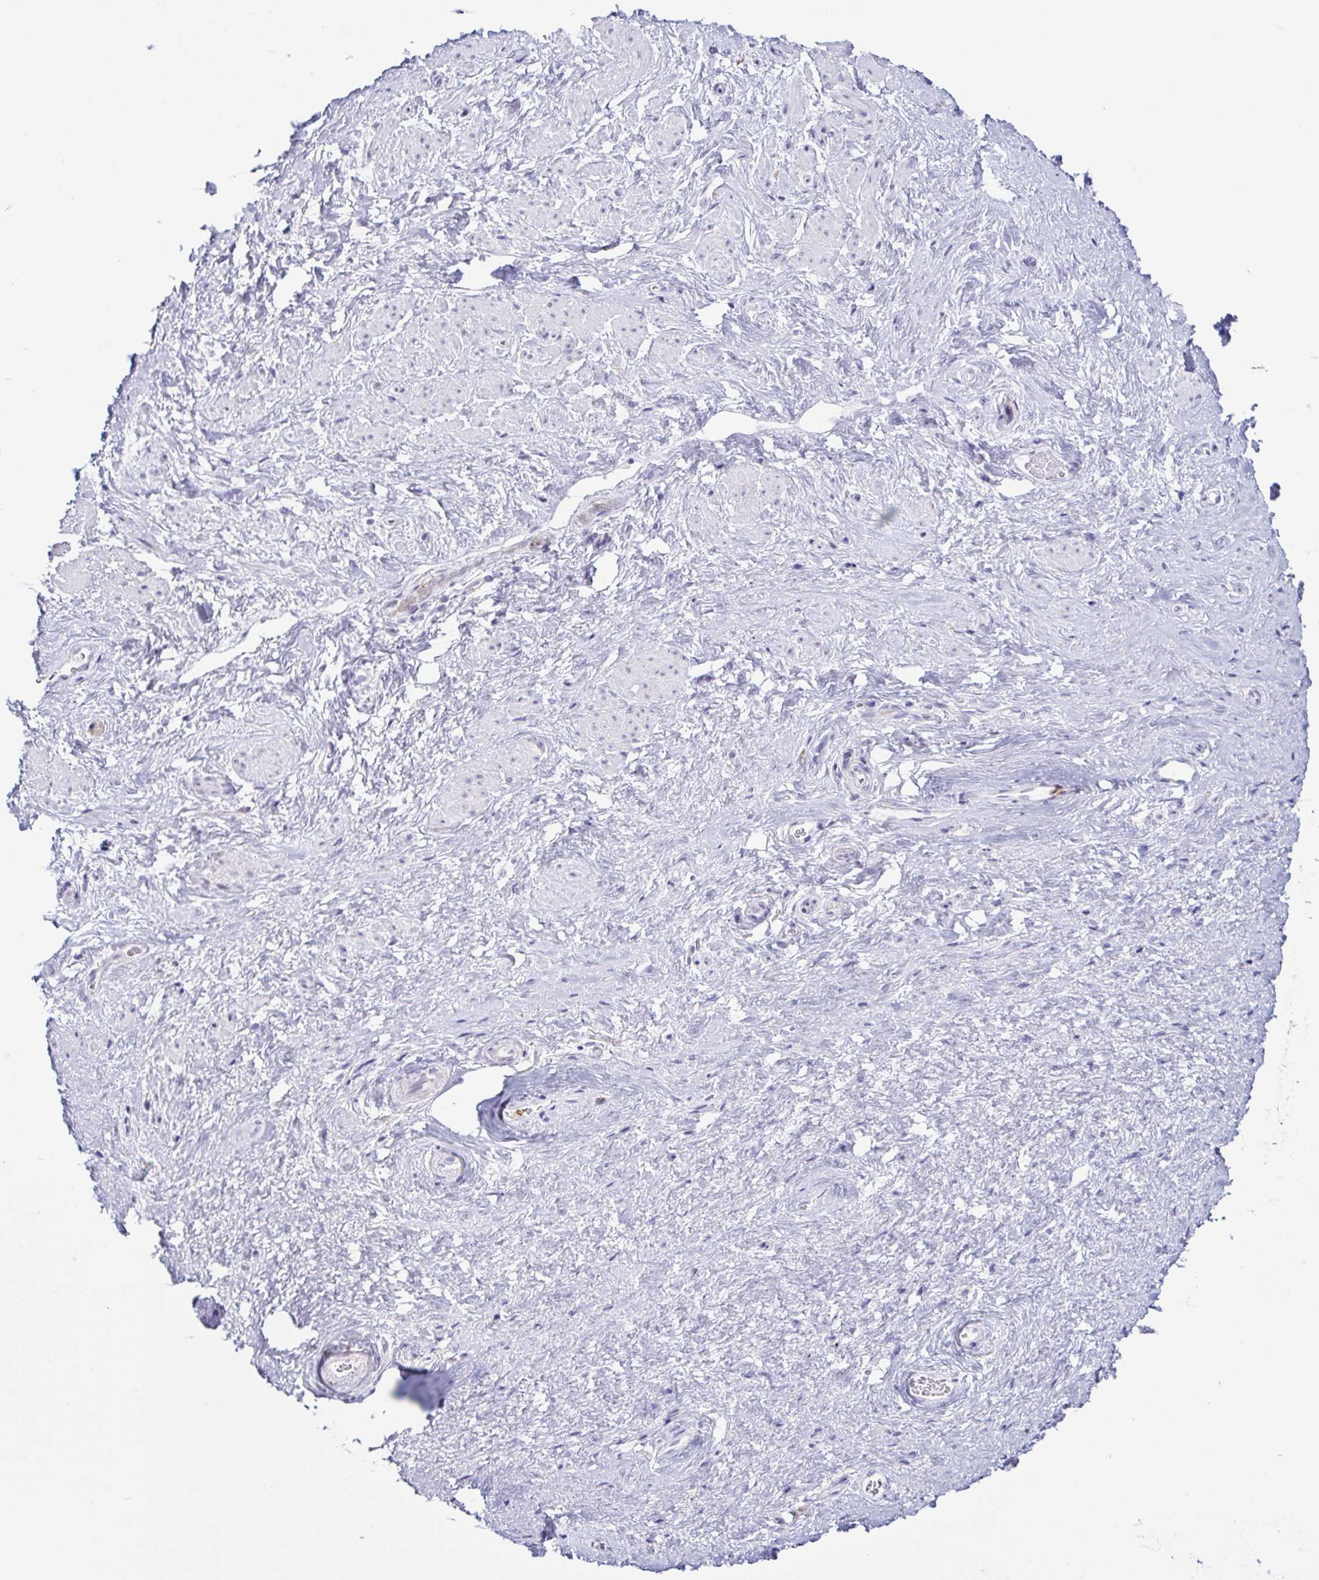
{"staining": {"intensity": "negative", "quantity": "none", "location": "none"}, "tissue": "vagina", "cell_type": "Squamous epithelial cells", "image_type": "normal", "snomed": [{"axis": "morphology", "description": "Normal tissue, NOS"}, {"axis": "topography", "description": "Vagina"}], "caption": "Human vagina stained for a protein using IHC displays no positivity in squamous epithelial cells.", "gene": "ATP6V1G2", "patient": {"sex": "female", "age": 61}}